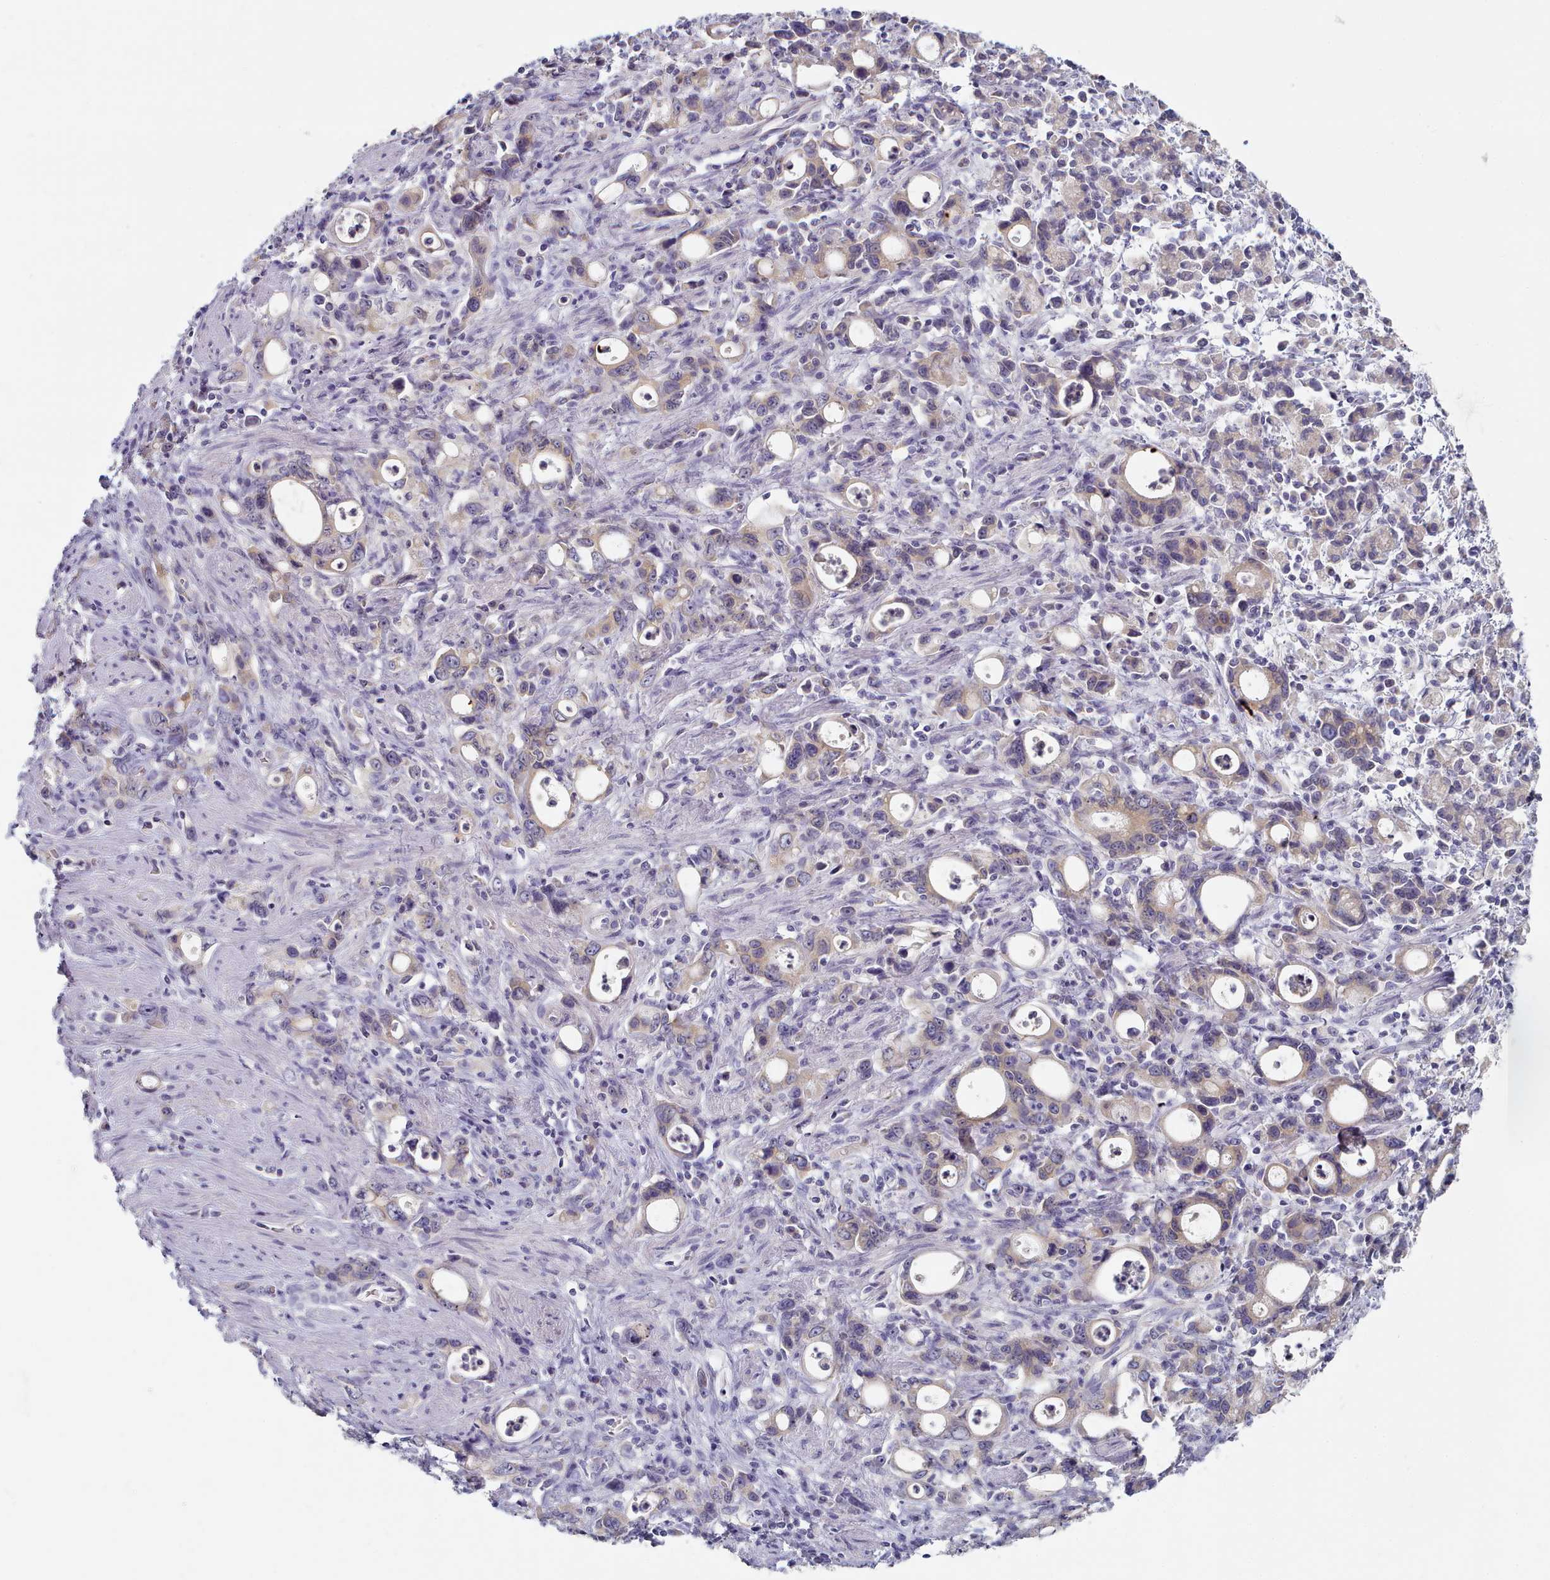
{"staining": {"intensity": "weak", "quantity": ">75%", "location": "cytoplasmic/membranous"}, "tissue": "stomach cancer", "cell_type": "Tumor cells", "image_type": "cancer", "snomed": [{"axis": "morphology", "description": "Adenocarcinoma, NOS"}, {"axis": "topography", "description": "Stomach, lower"}], "caption": "The image exhibits immunohistochemical staining of adenocarcinoma (stomach). There is weak cytoplasmic/membranous expression is appreciated in about >75% of tumor cells.", "gene": "TYW1B", "patient": {"sex": "female", "age": 43}}